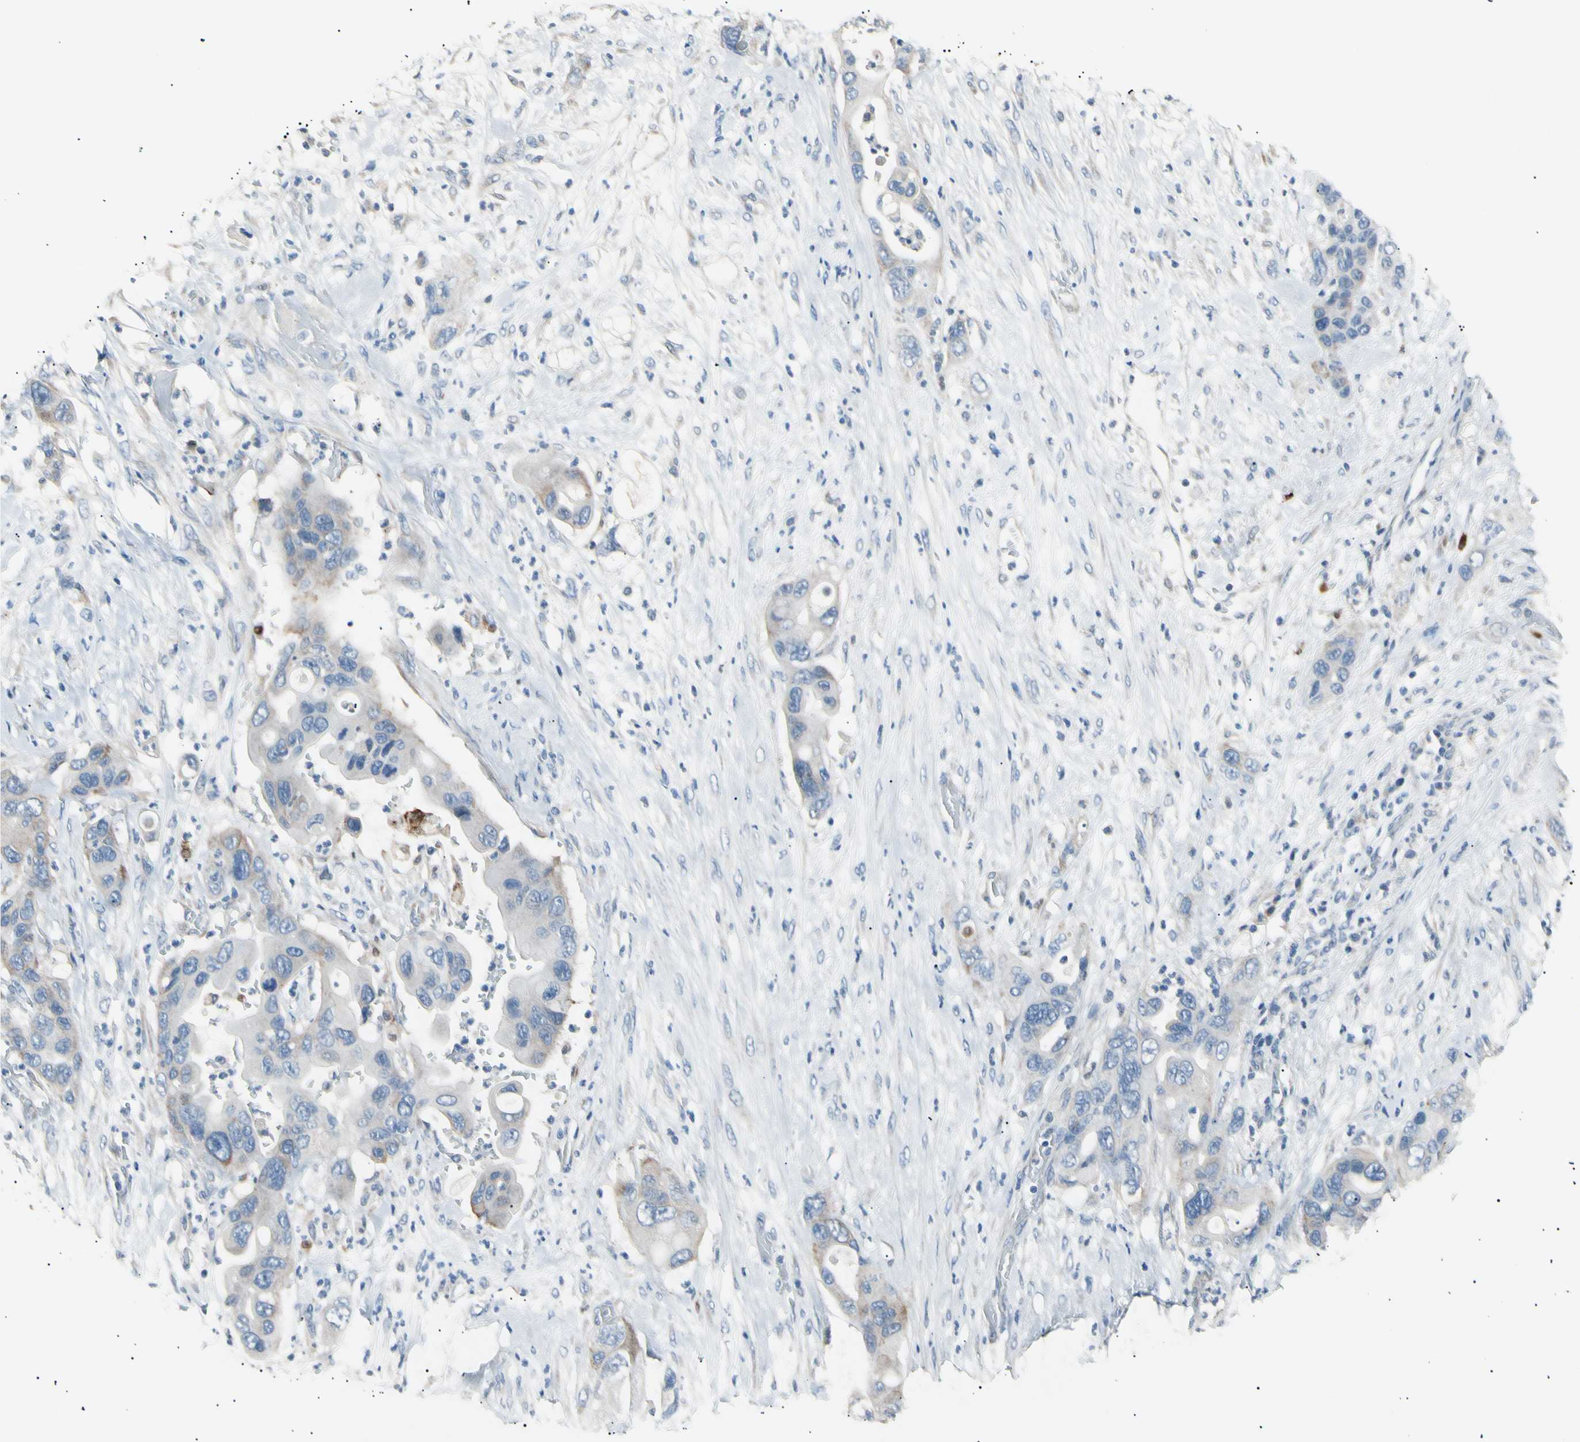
{"staining": {"intensity": "negative", "quantity": "none", "location": "none"}, "tissue": "pancreatic cancer", "cell_type": "Tumor cells", "image_type": "cancer", "snomed": [{"axis": "morphology", "description": "Adenocarcinoma, NOS"}, {"axis": "topography", "description": "Pancreas"}], "caption": "This is an IHC histopathology image of human pancreatic cancer (adenocarcinoma). There is no staining in tumor cells.", "gene": "LDLR", "patient": {"sex": "female", "age": 71}}